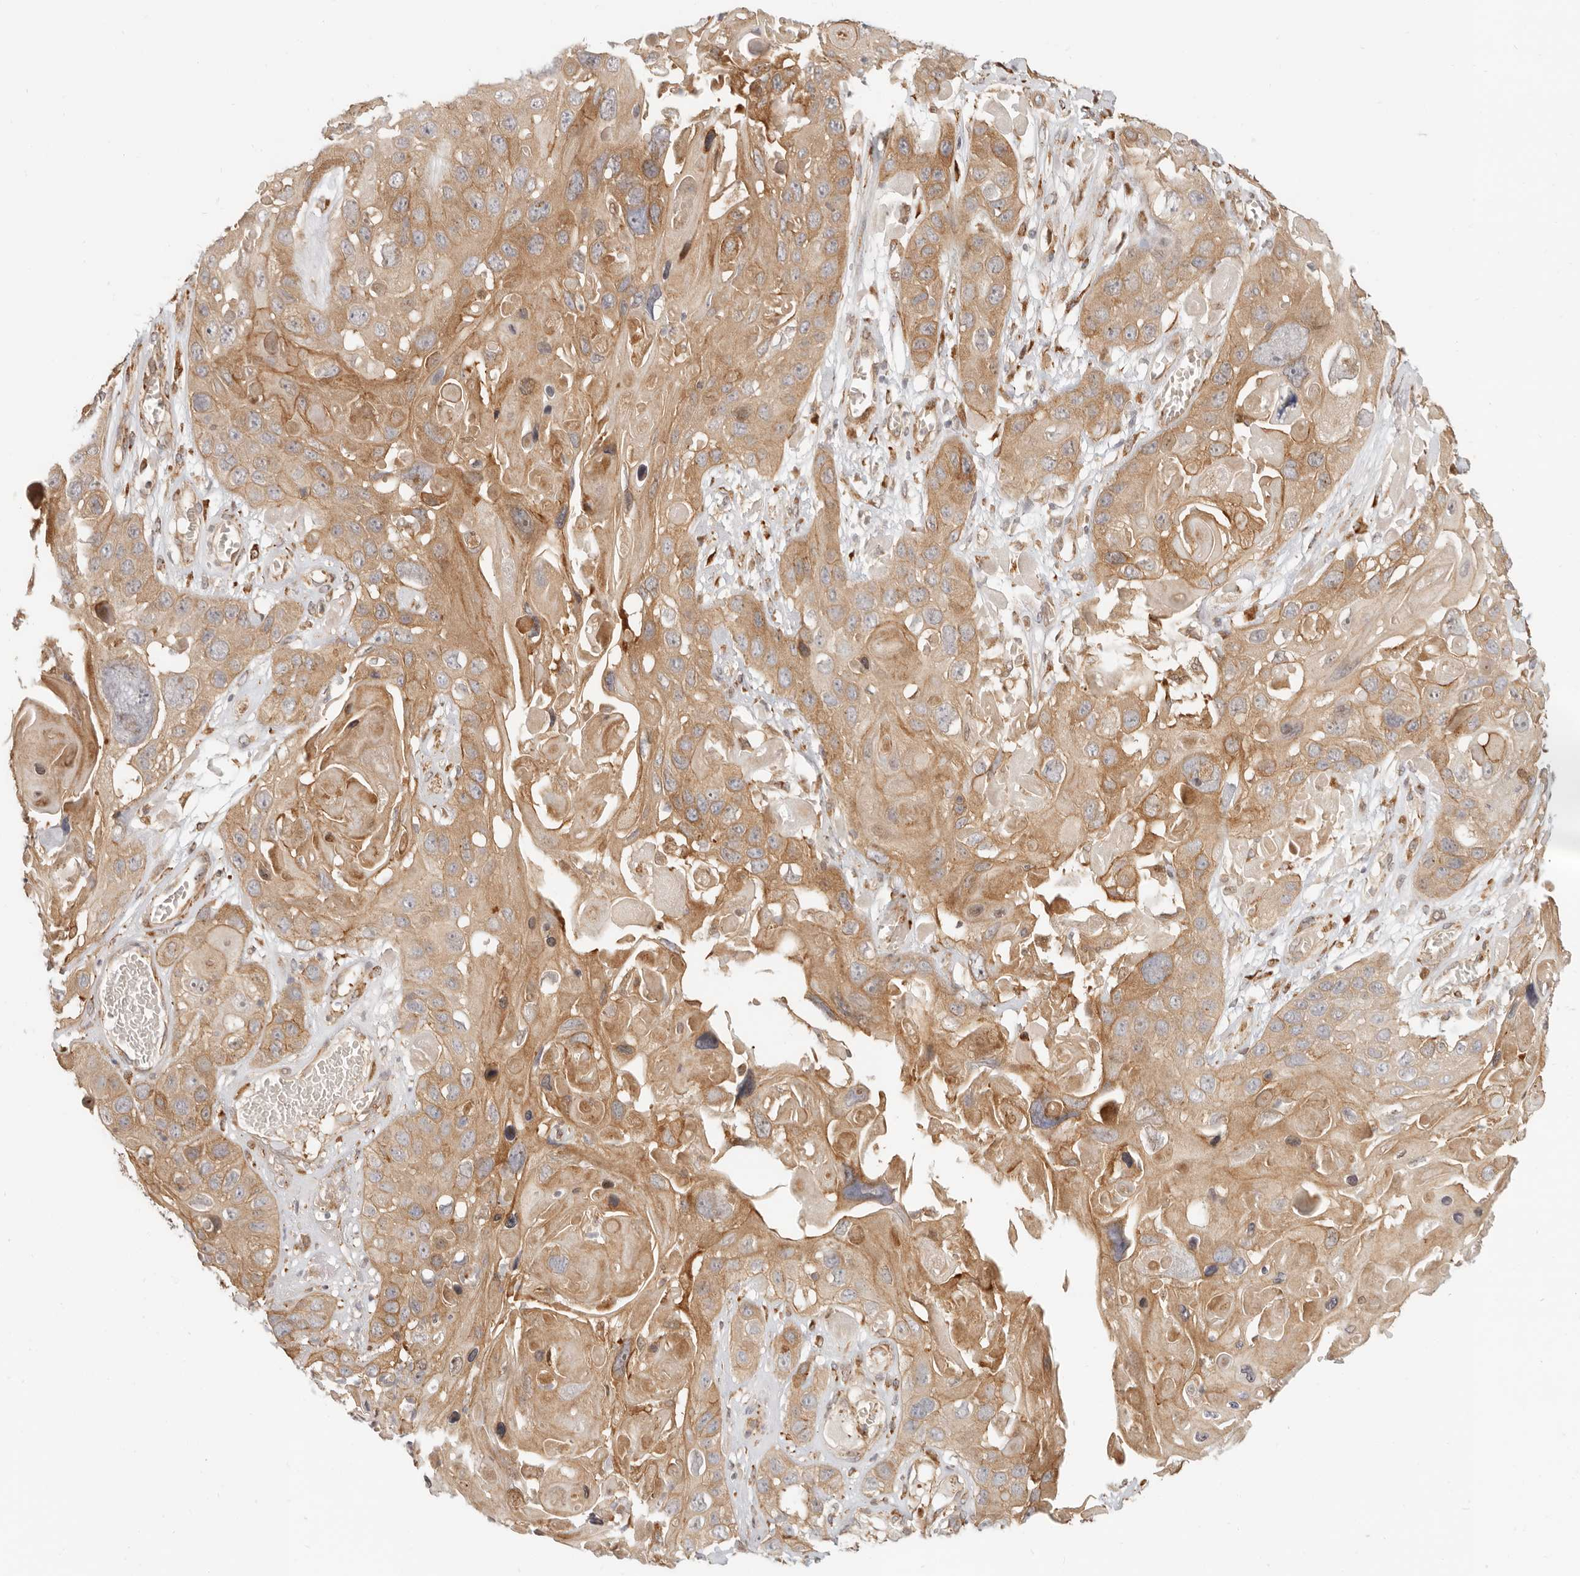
{"staining": {"intensity": "moderate", "quantity": ">75%", "location": "cytoplasmic/membranous"}, "tissue": "skin cancer", "cell_type": "Tumor cells", "image_type": "cancer", "snomed": [{"axis": "morphology", "description": "Squamous cell carcinoma, NOS"}, {"axis": "topography", "description": "Skin"}], "caption": "This is a photomicrograph of immunohistochemistry staining of skin cancer, which shows moderate expression in the cytoplasmic/membranous of tumor cells.", "gene": "TUFT1", "patient": {"sex": "male", "age": 55}}